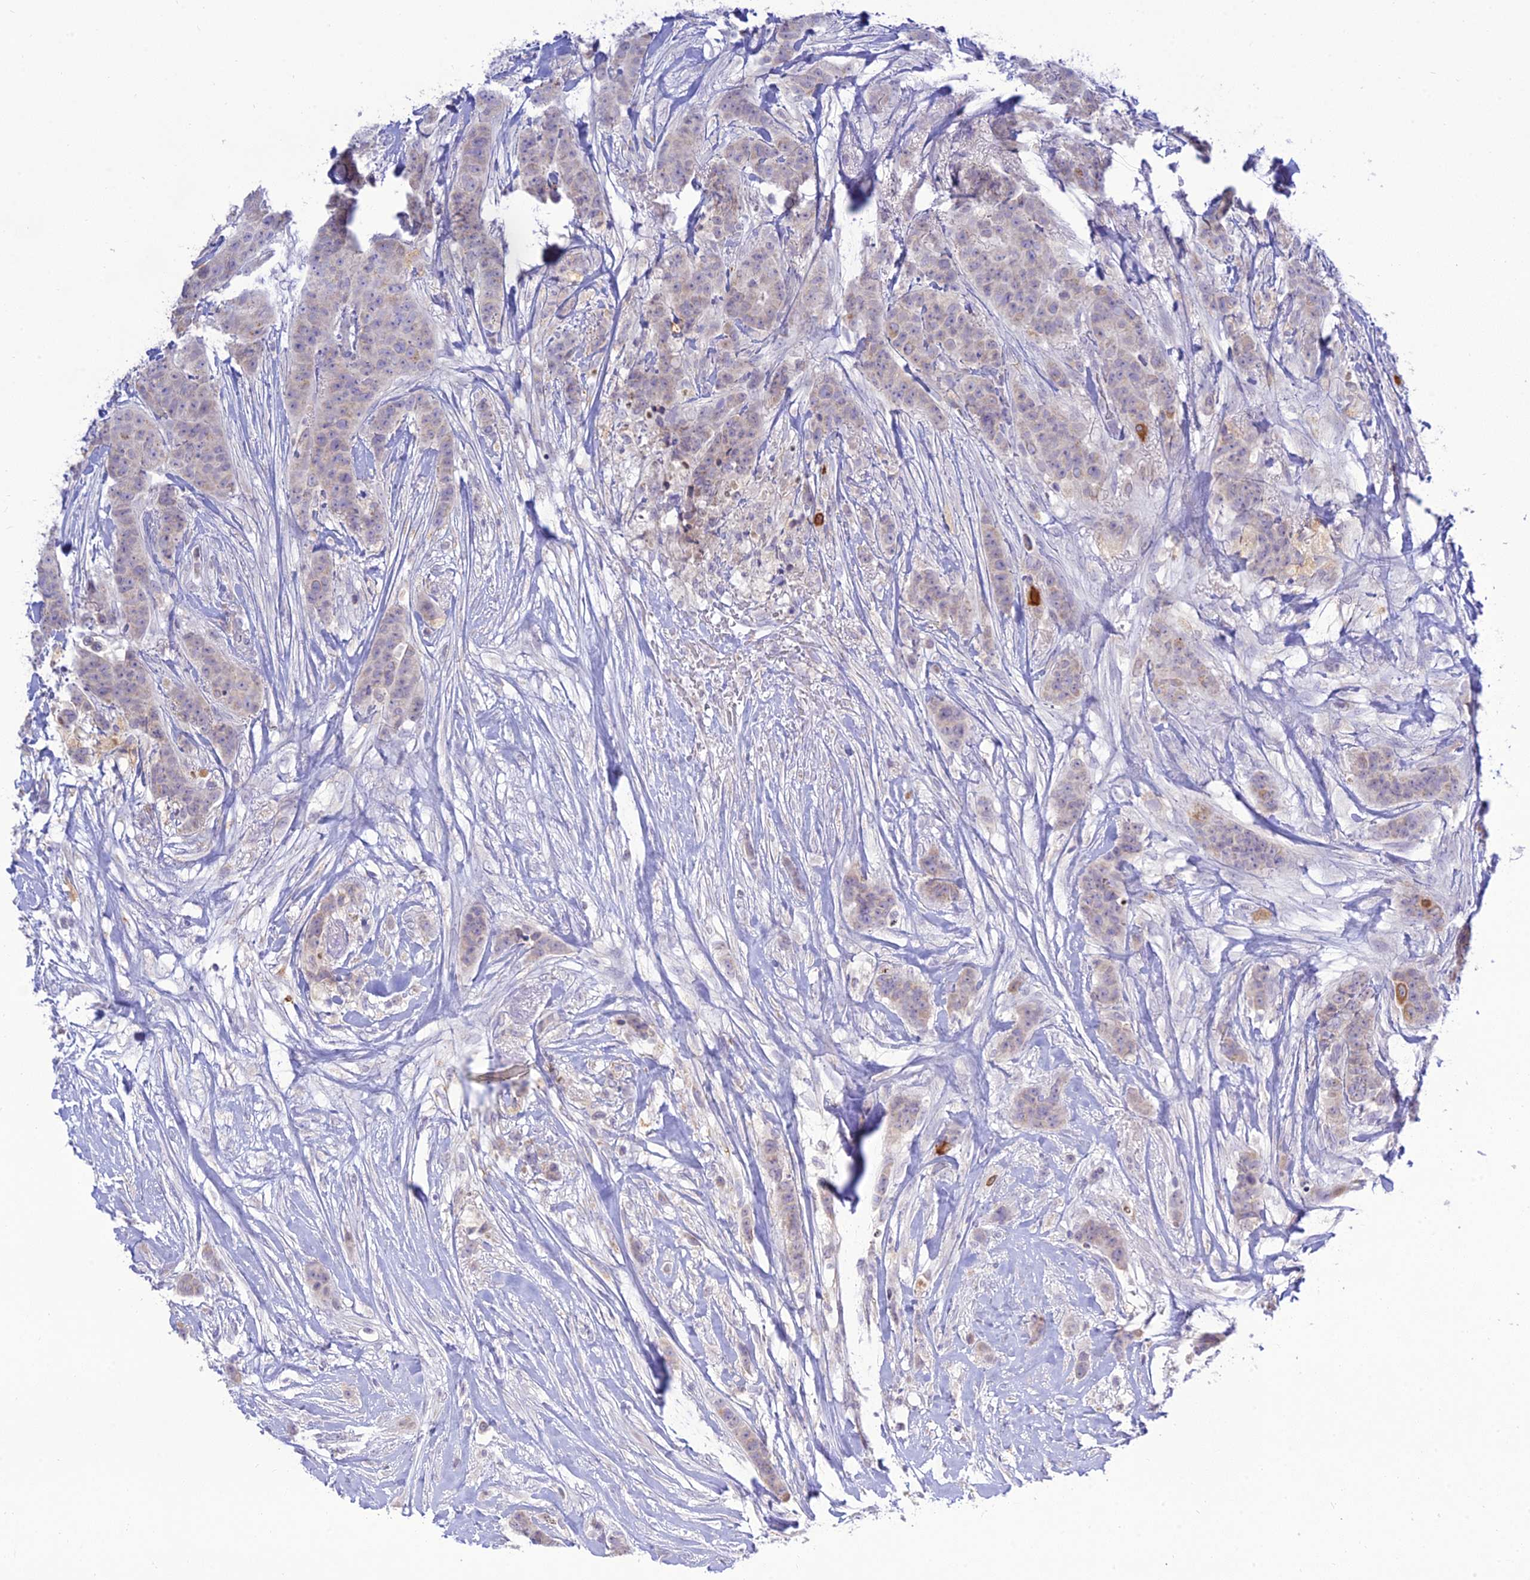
{"staining": {"intensity": "moderate", "quantity": "<25%", "location": "cytoplasmic/membranous"}, "tissue": "breast cancer", "cell_type": "Tumor cells", "image_type": "cancer", "snomed": [{"axis": "morphology", "description": "Duct carcinoma"}, {"axis": "topography", "description": "Breast"}], "caption": "A brown stain shows moderate cytoplasmic/membranous expression of a protein in breast intraductal carcinoma tumor cells.", "gene": "TMEM40", "patient": {"sex": "female", "age": 40}}